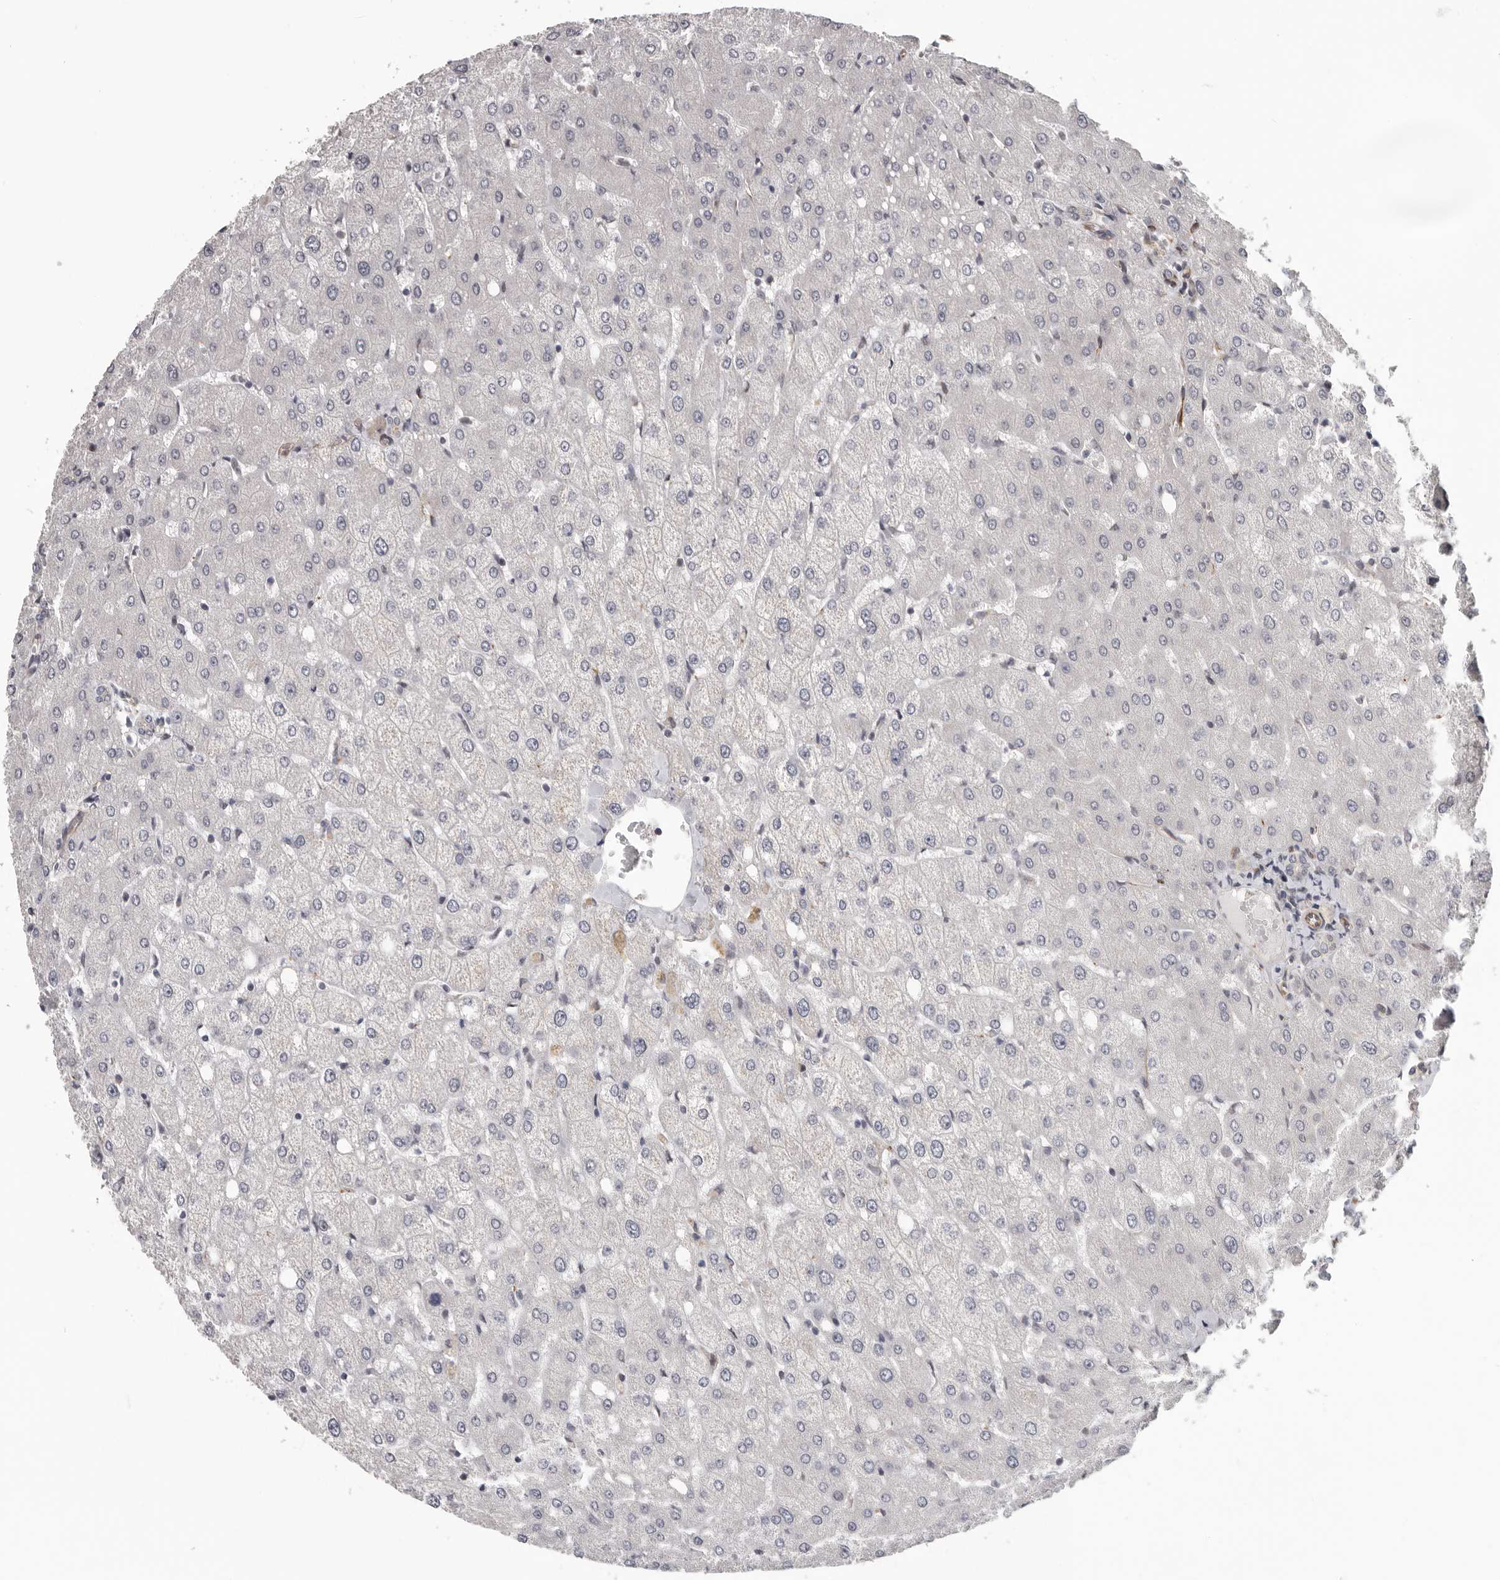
{"staining": {"intensity": "negative", "quantity": "none", "location": "none"}, "tissue": "liver", "cell_type": "Cholangiocytes", "image_type": "normal", "snomed": [{"axis": "morphology", "description": "Normal tissue, NOS"}, {"axis": "topography", "description": "Liver"}], "caption": "This is a image of immunohistochemistry staining of normal liver, which shows no positivity in cholangiocytes.", "gene": "RALGPS2", "patient": {"sex": "female", "age": 54}}